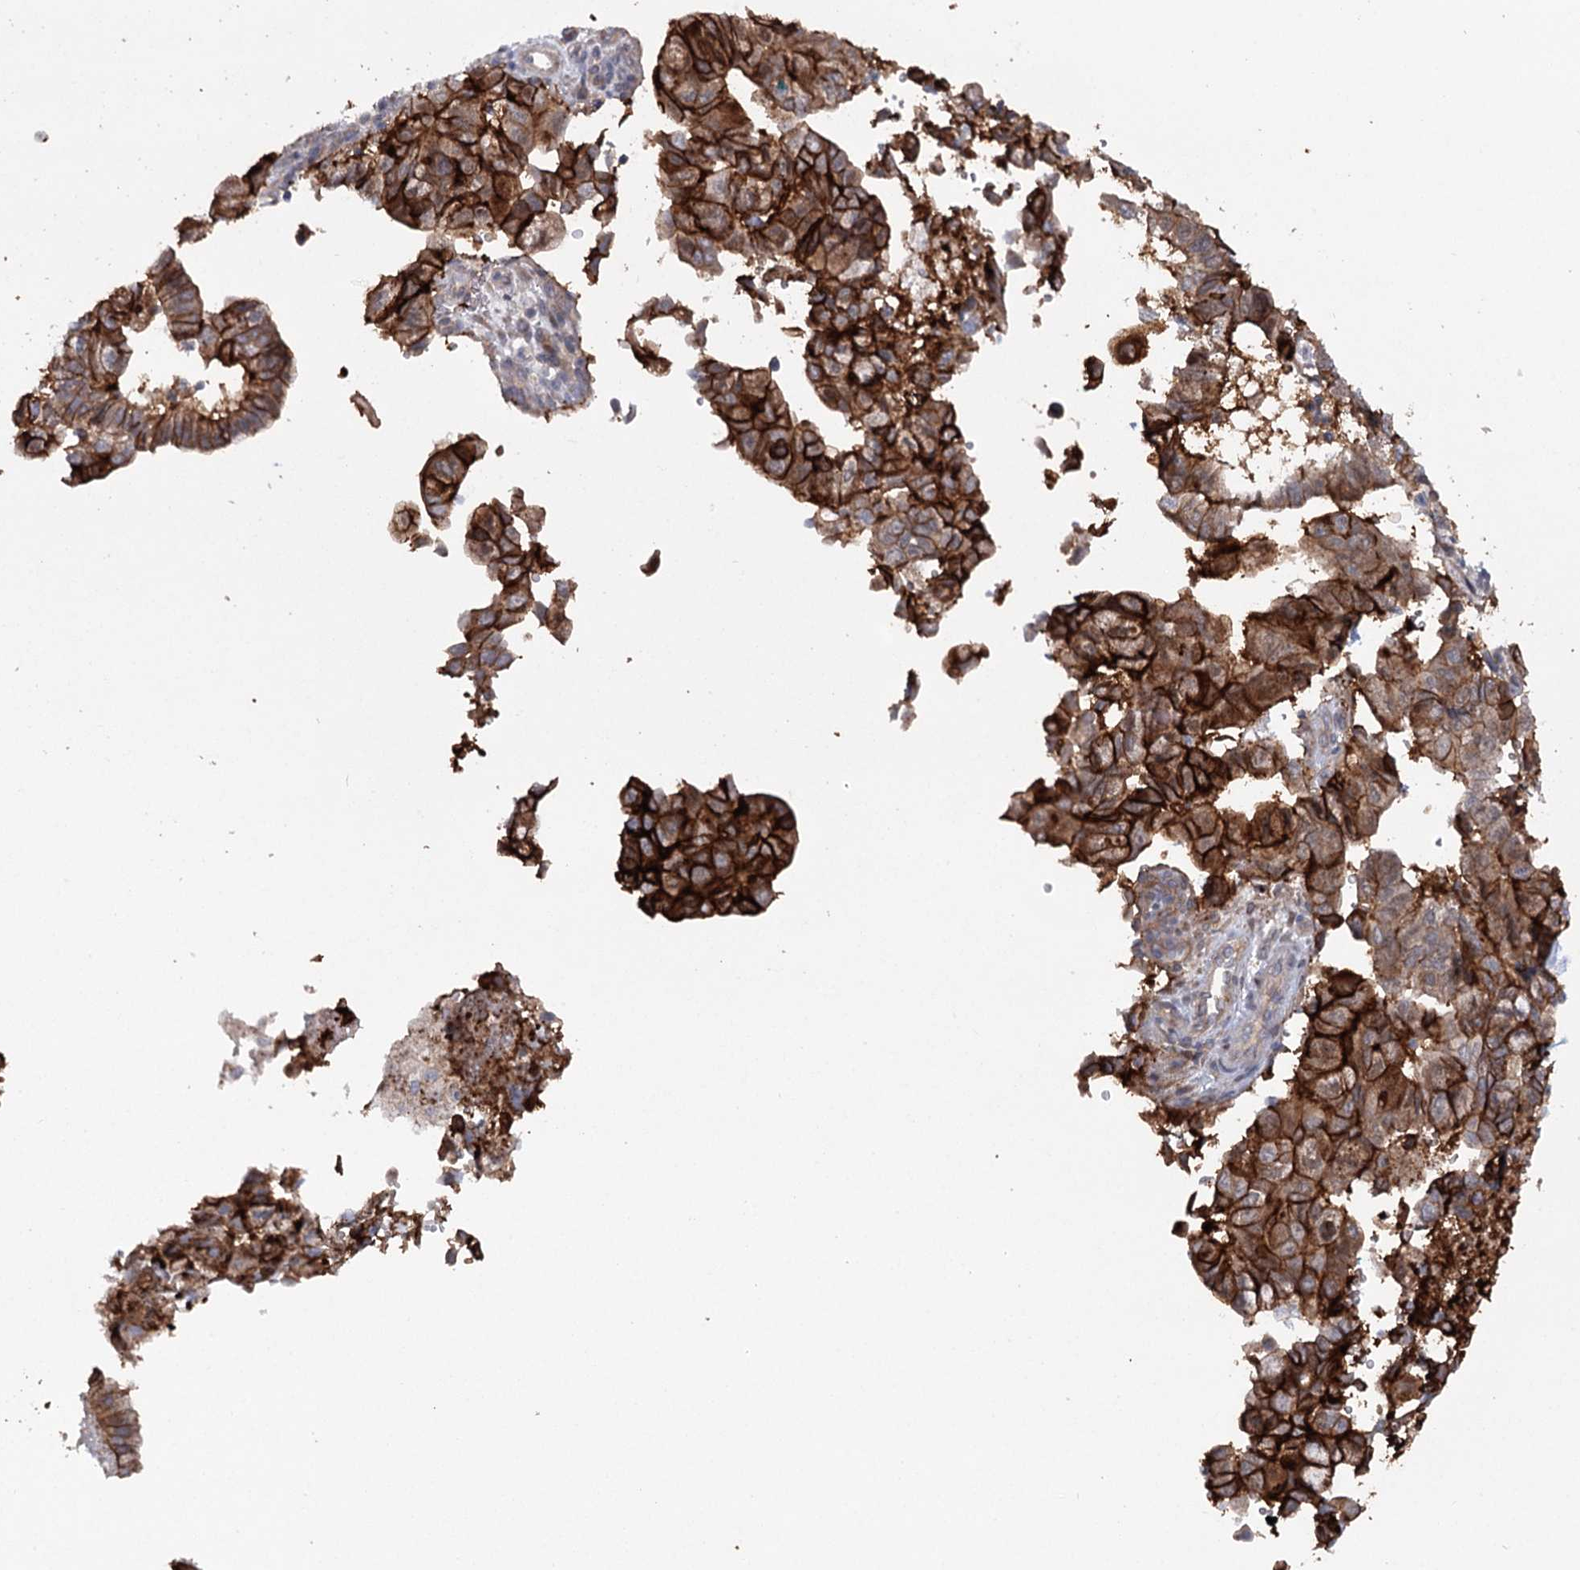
{"staining": {"intensity": "strong", "quantity": ">75%", "location": "cytoplasmic/membranous"}, "tissue": "pancreatic cancer", "cell_type": "Tumor cells", "image_type": "cancer", "snomed": [{"axis": "morphology", "description": "Adenocarcinoma, NOS"}, {"axis": "topography", "description": "Pancreas"}], "caption": "Pancreatic adenocarcinoma stained with a protein marker displays strong staining in tumor cells.", "gene": "MAP3K13", "patient": {"sex": "male", "age": 51}}